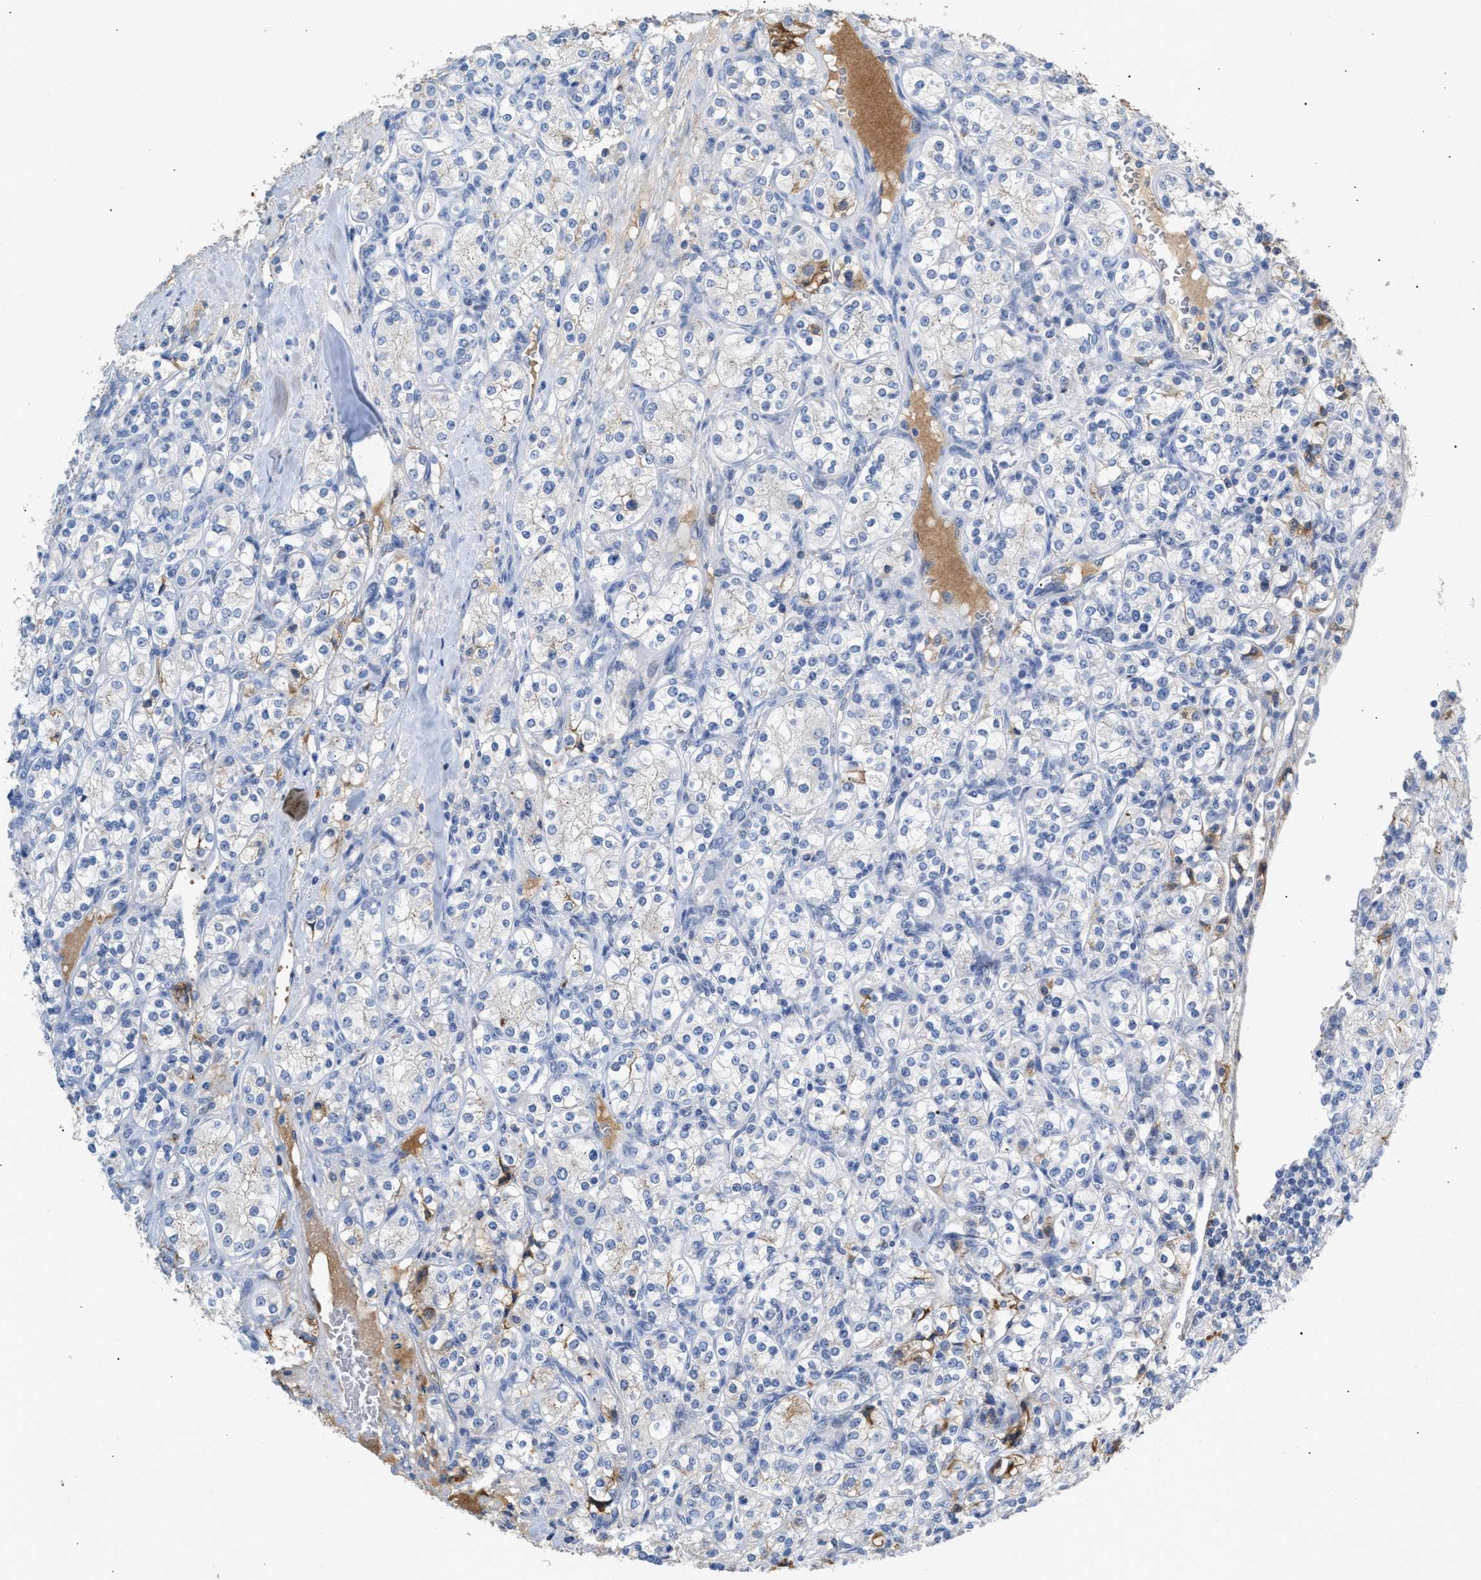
{"staining": {"intensity": "negative", "quantity": "none", "location": "none"}, "tissue": "renal cancer", "cell_type": "Tumor cells", "image_type": "cancer", "snomed": [{"axis": "morphology", "description": "Adenocarcinoma, NOS"}, {"axis": "topography", "description": "Kidney"}], "caption": "Protein analysis of renal cancer demonstrates no significant staining in tumor cells.", "gene": "APOH", "patient": {"sex": "male", "age": 77}}